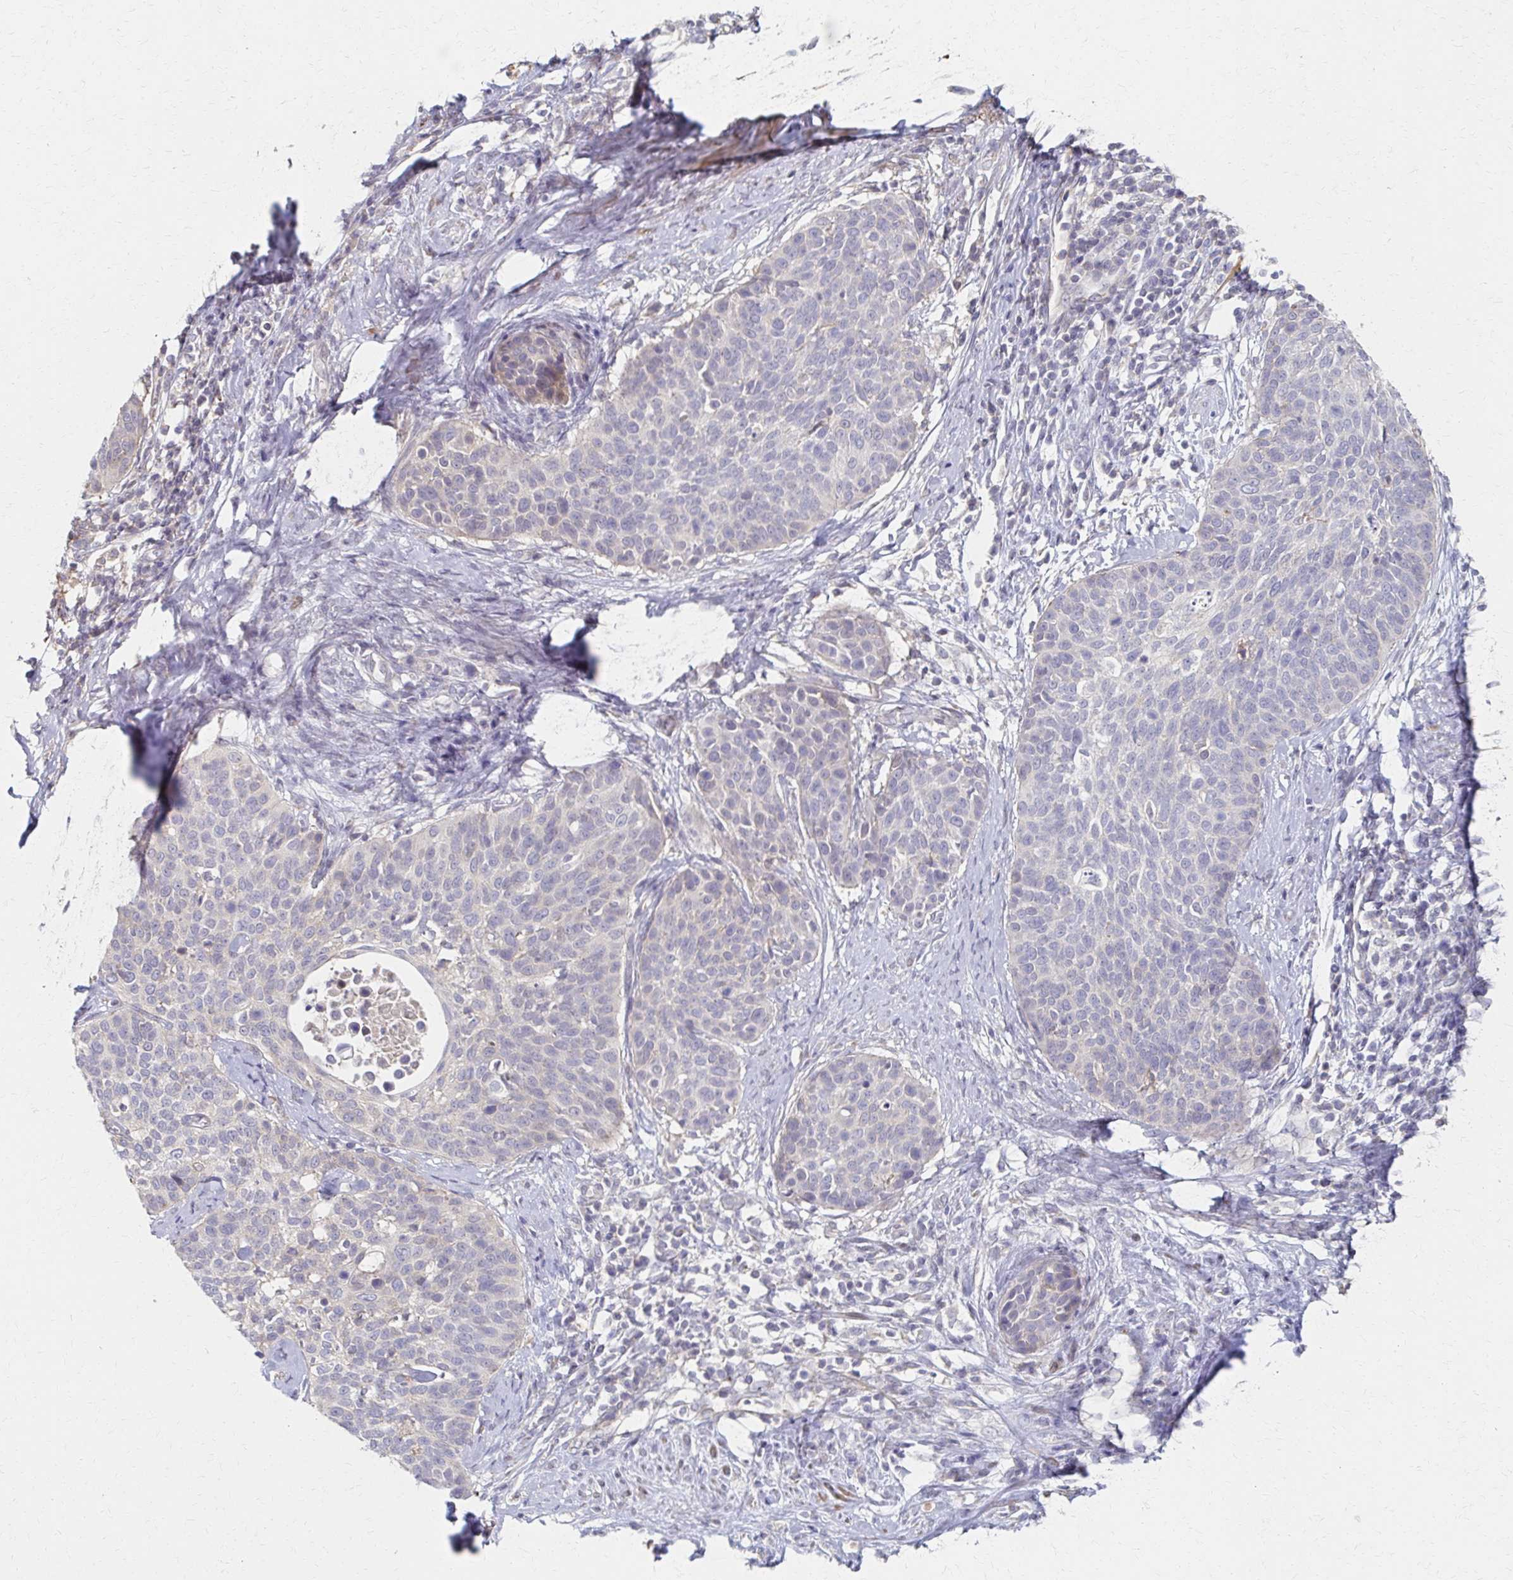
{"staining": {"intensity": "negative", "quantity": "none", "location": "none"}, "tissue": "cervical cancer", "cell_type": "Tumor cells", "image_type": "cancer", "snomed": [{"axis": "morphology", "description": "Squamous cell carcinoma, NOS"}, {"axis": "topography", "description": "Cervix"}], "caption": "IHC of human cervical squamous cell carcinoma reveals no staining in tumor cells. The staining was performed using DAB to visualize the protein expression in brown, while the nuclei were stained in blue with hematoxylin (Magnification: 20x).", "gene": "EOLA2", "patient": {"sex": "female", "age": 69}}